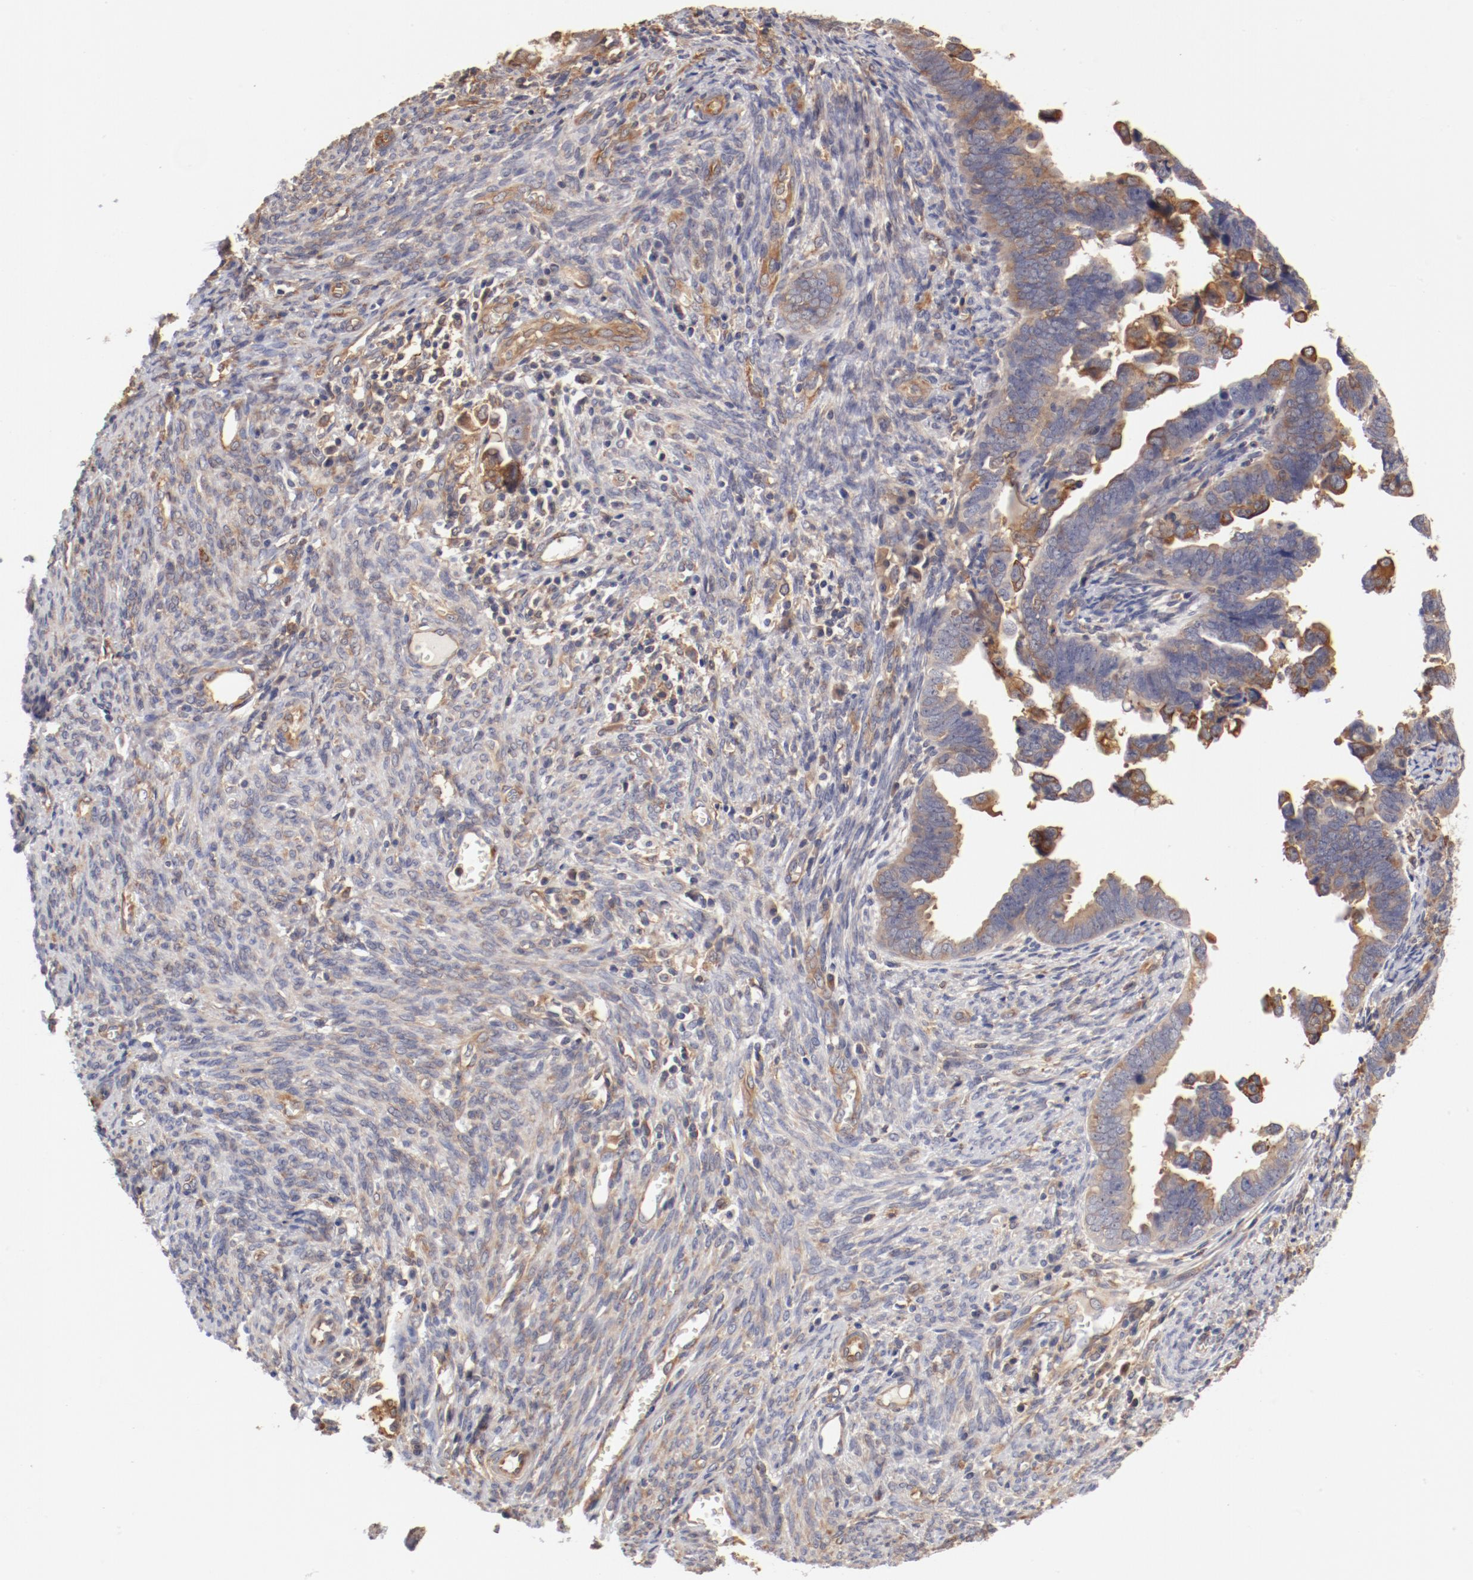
{"staining": {"intensity": "weak", "quantity": "25%-75%", "location": "cytoplasmic/membranous"}, "tissue": "endometrial cancer", "cell_type": "Tumor cells", "image_type": "cancer", "snomed": [{"axis": "morphology", "description": "Adenocarcinoma, NOS"}, {"axis": "topography", "description": "Endometrium"}], "caption": "IHC (DAB (3,3'-diaminobenzidine)) staining of human endometrial cancer demonstrates weak cytoplasmic/membranous protein expression in approximately 25%-75% of tumor cells.", "gene": "FCMR", "patient": {"sex": "female", "age": 75}}